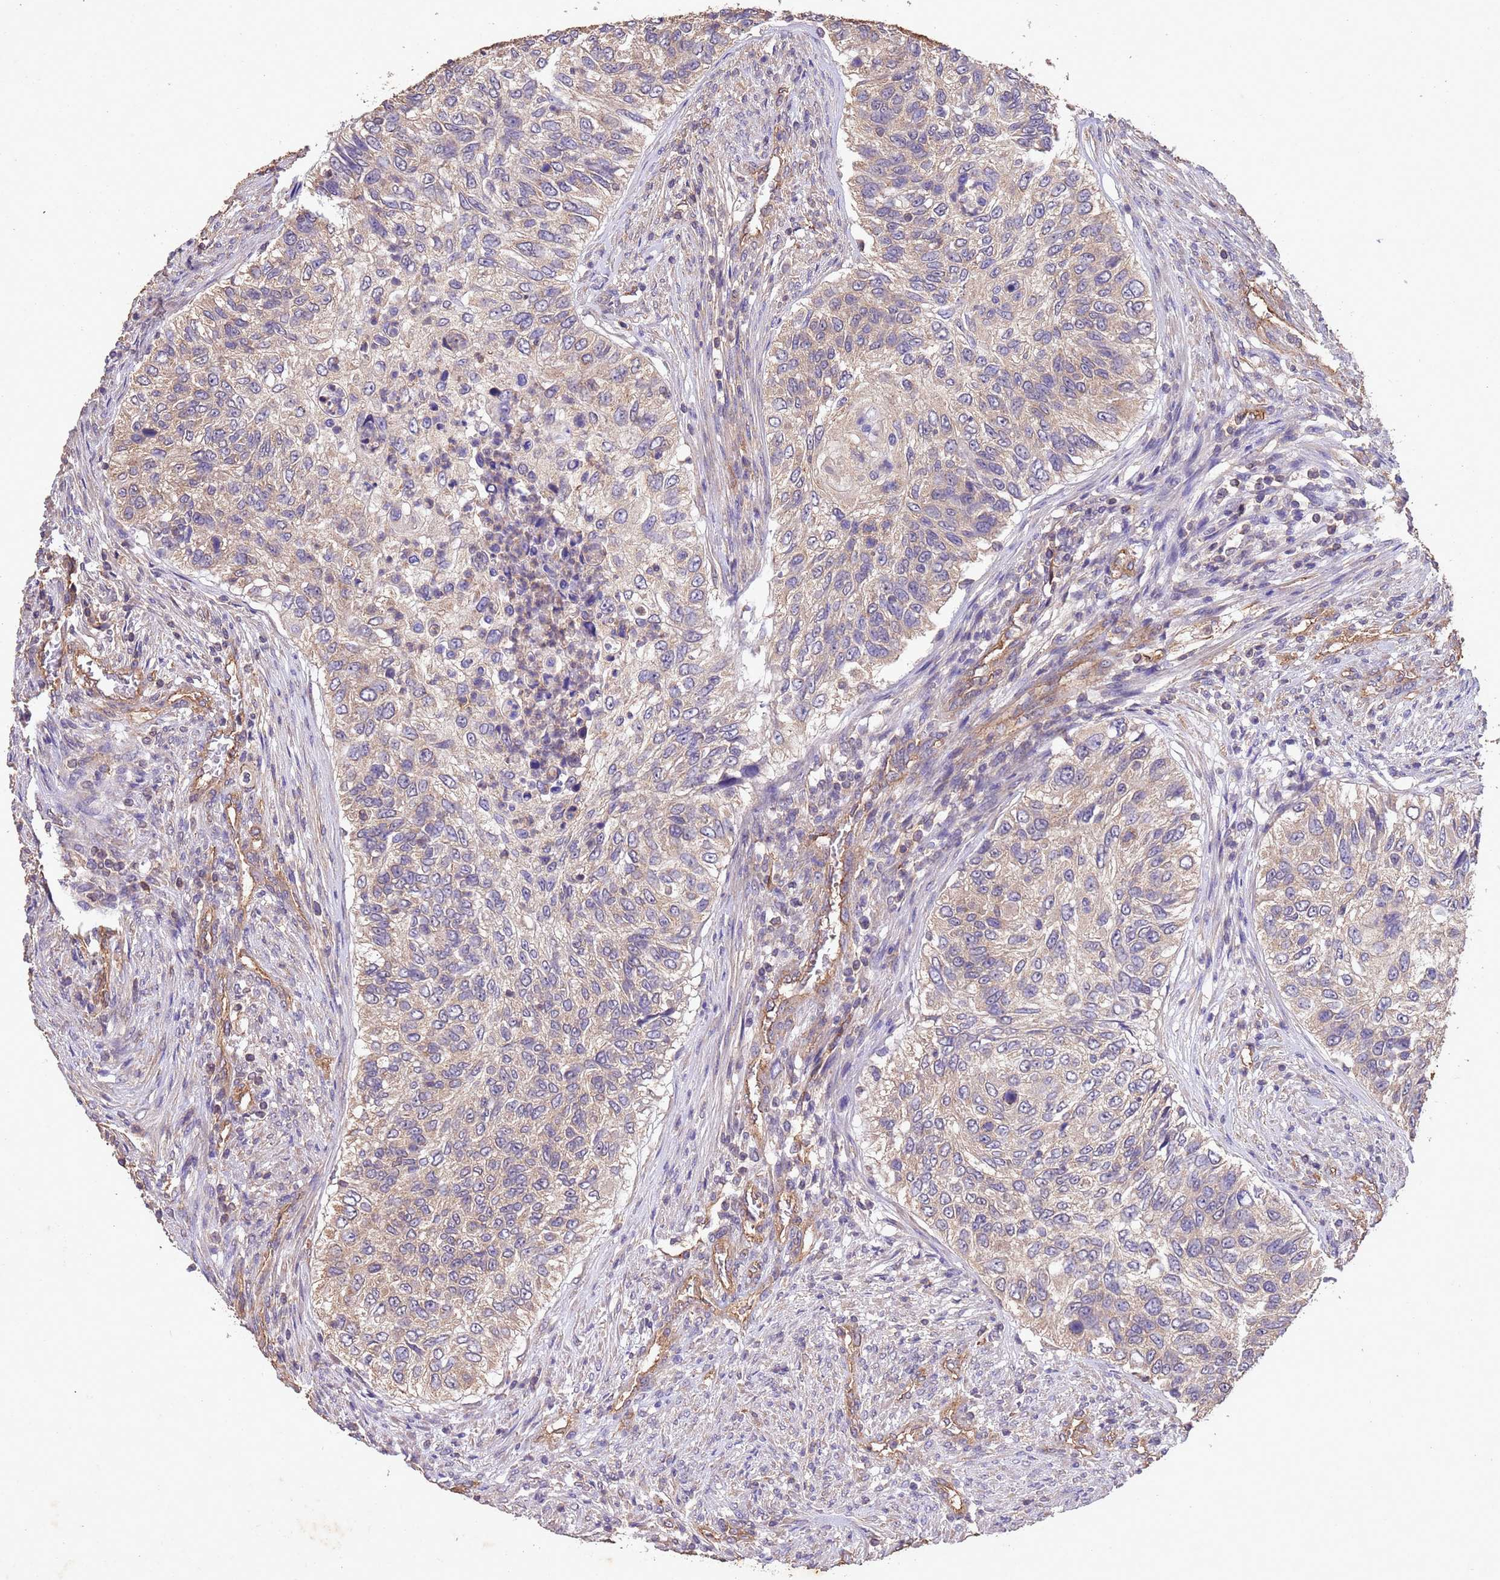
{"staining": {"intensity": "weak", "quantity": "<25%", "location": "cytoplasmic/membranous"}, "tissue": "urothelial cancer", "cell_type": "Tumor cells", "image_type": "cancer", "snomed": [{"axis": "morphology", "description": "Urothelial carcinoma, High grade"}, {"axis": "topography", "description": "Urinary bladder"}], "caption": "This is an IHC micrograph of human urothelial cancer. There is no expression in tumor cells.", "gene": "MTX3", "patient": {"sex": "female", "age": 60}}